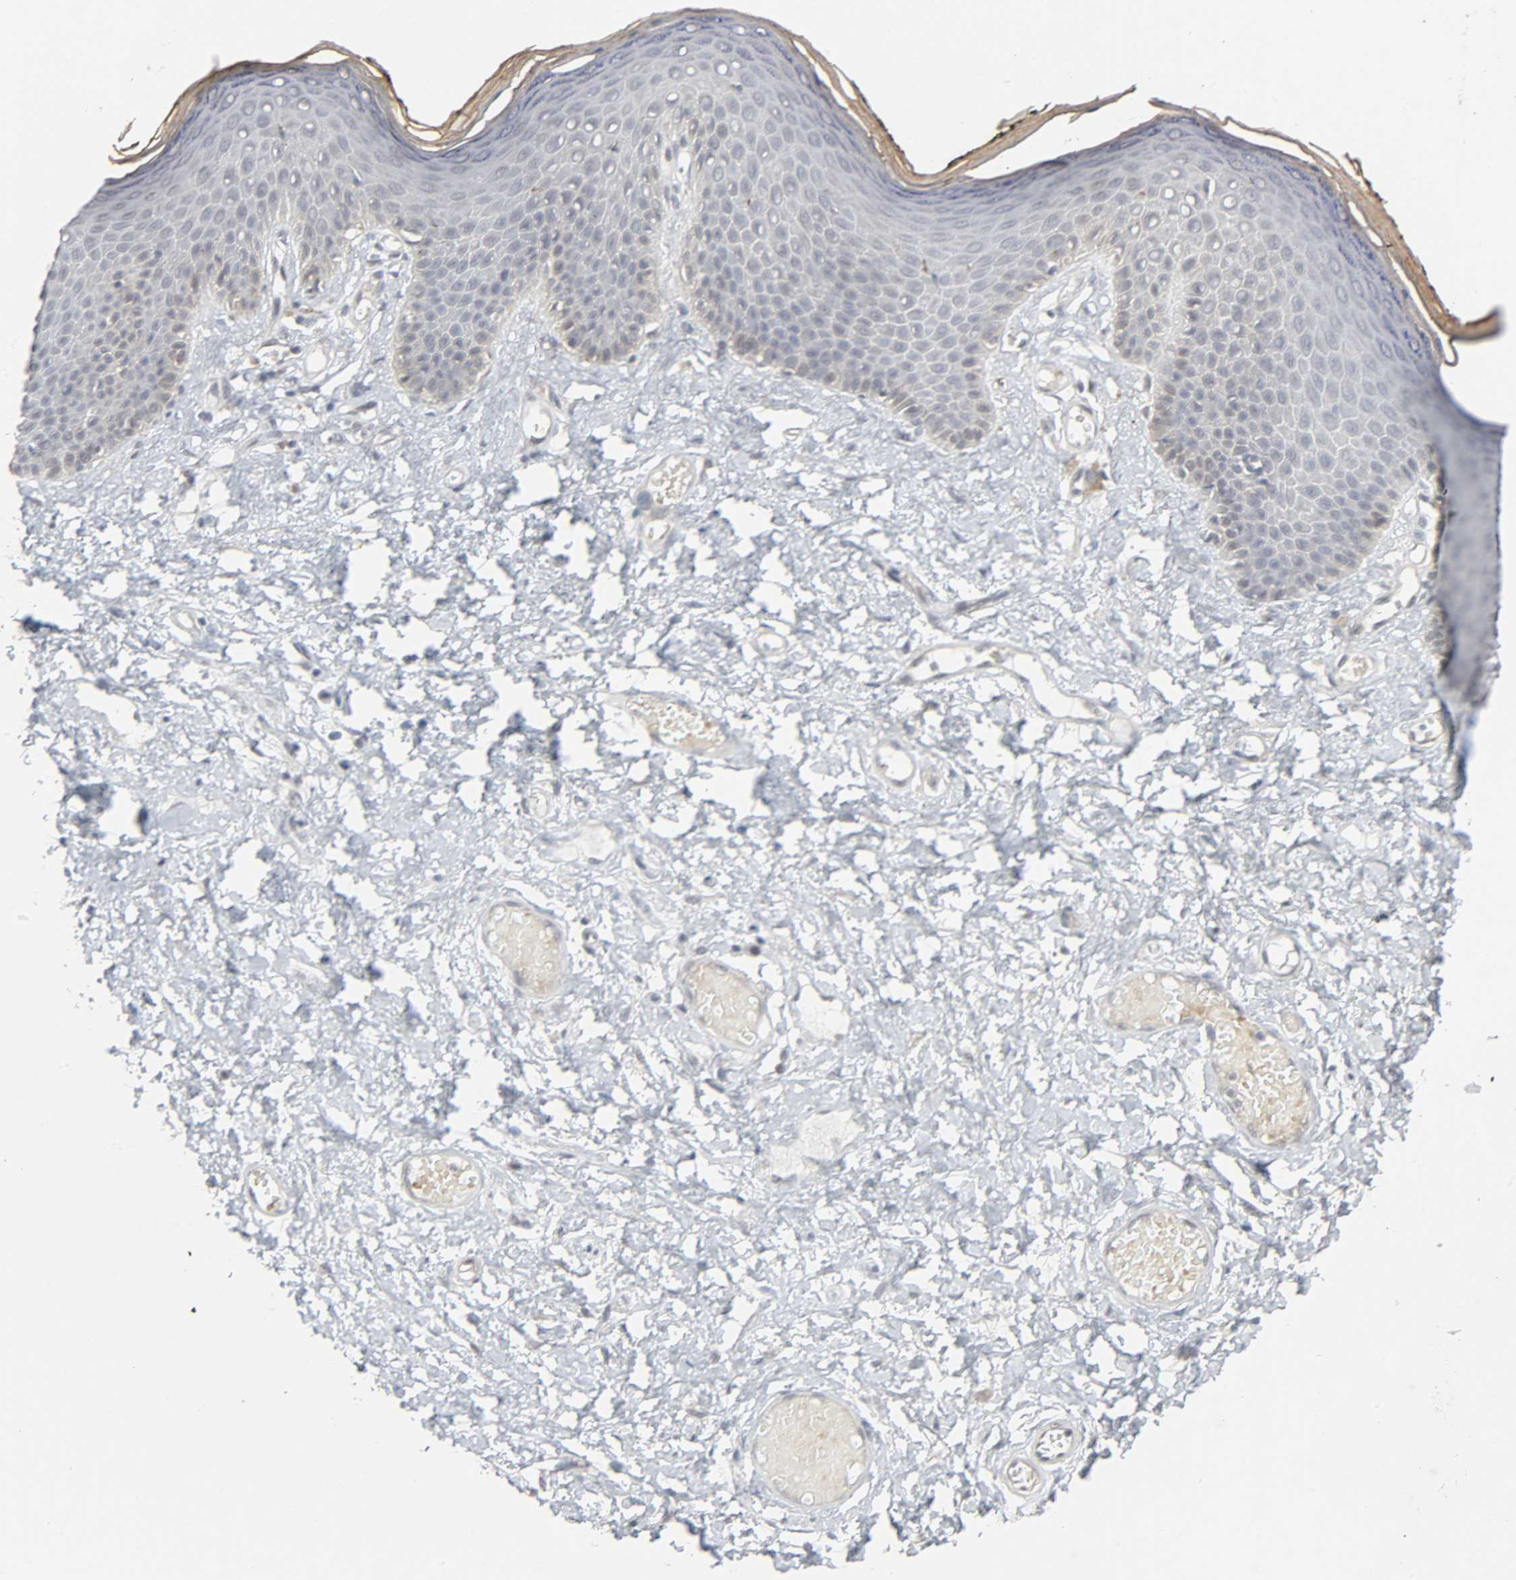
{"staining": {"intensity": "negative", "quantity": "none", "location": "none"}, "tissue": "skin", "cell_type": "Epidermal cells", "image_type": "normal", "snomed": [{"axis": "morphology", "description": "Normal tissue, NOS"}, {"axis": "morphology", "description": "Inflammation, NOS"}, {"axis": "topography", "description": "Vulva"}], "caption": "An immunohistochemistry (IHC) image of unremarkable skin is shown. There is no staining in epidermal cells of skin.", "gene": "ZNF222", "patient": {"sex": "female", "age": 84}}